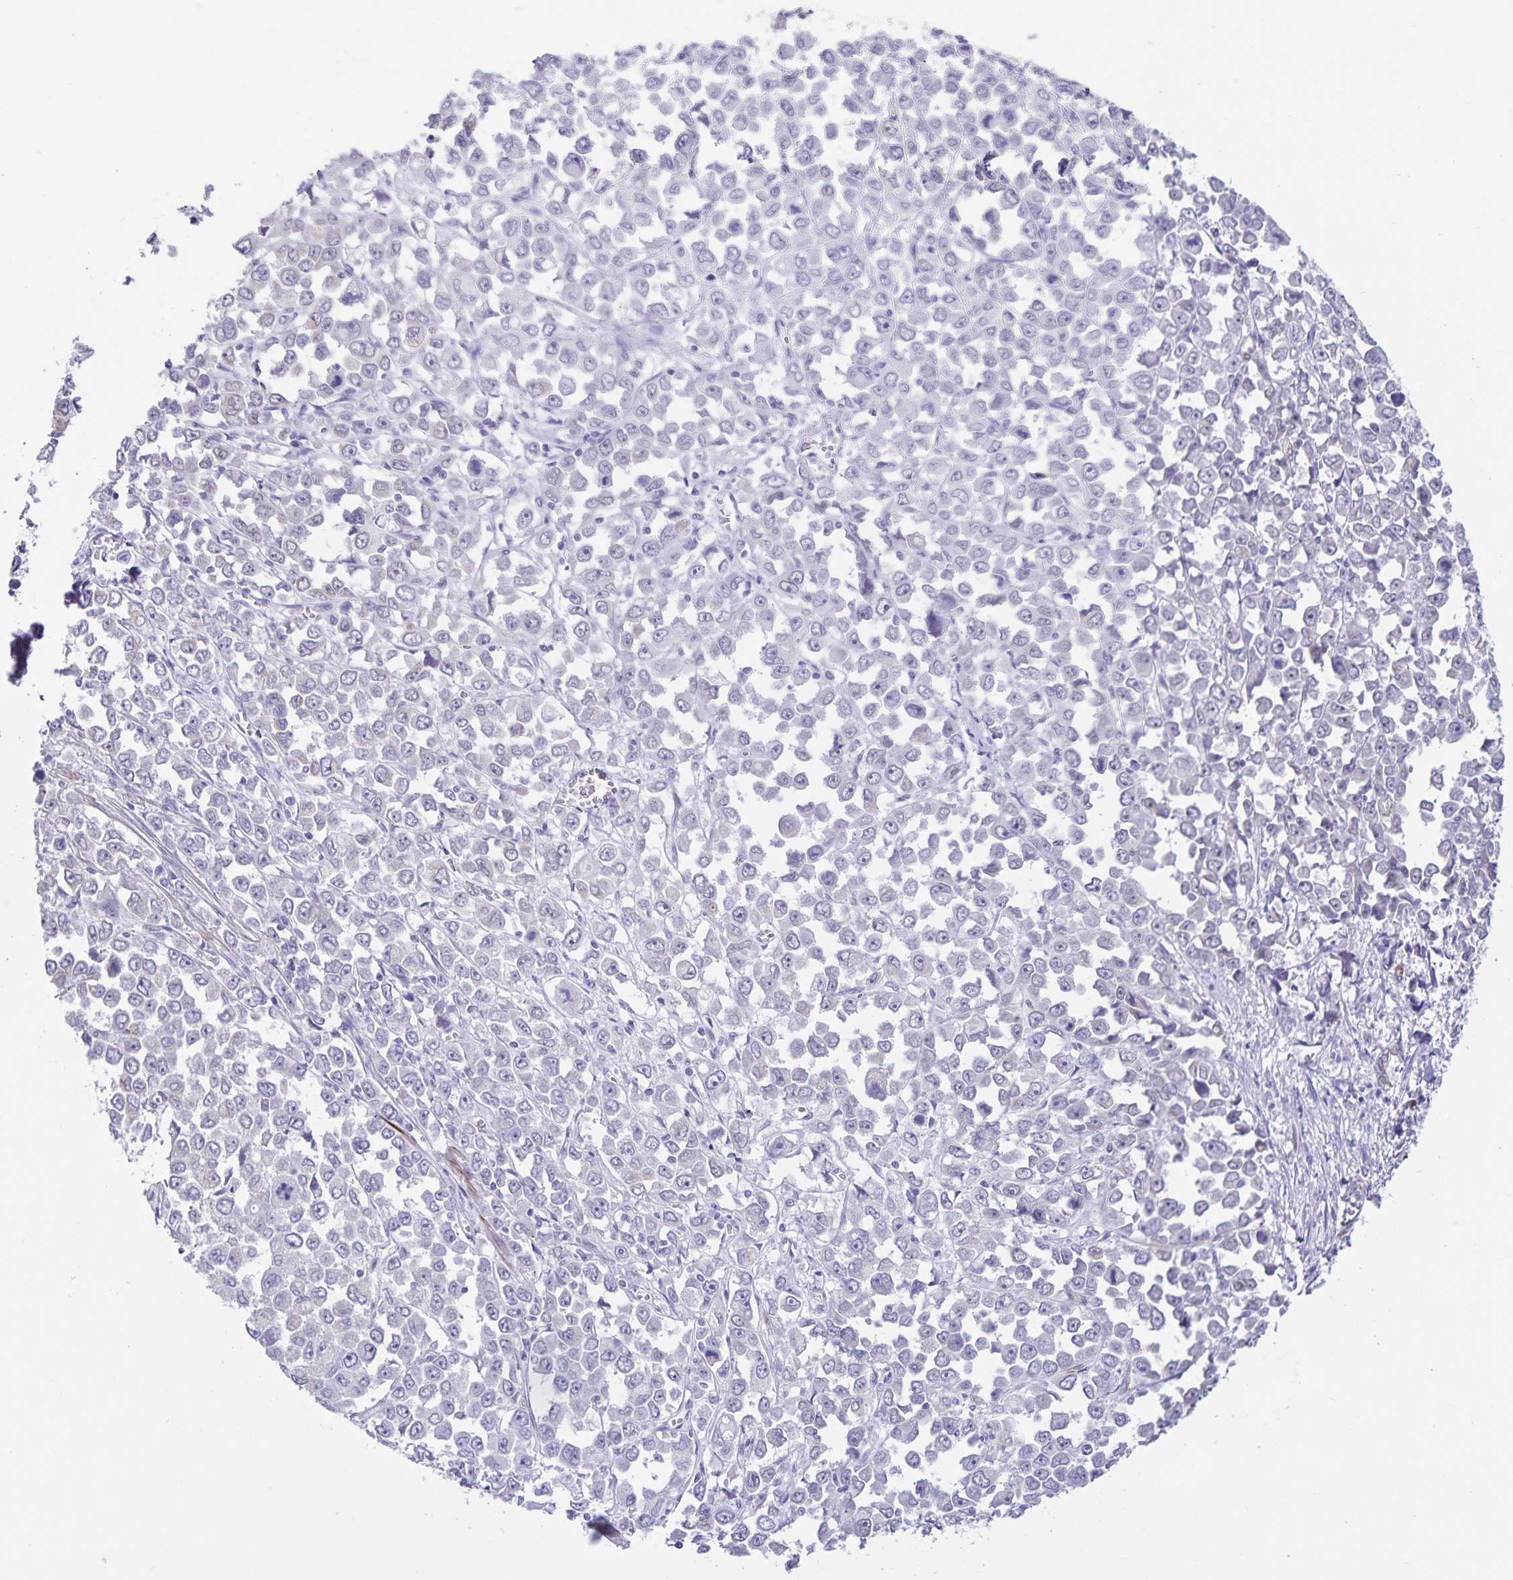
{"staining": {"intensity": "negative", "quantity": "none", "location": "none"}, "tissue": "stomach cancer", "cell_type": "Tumor cells", "image_type": "cancer", "snomed": [{"axis": "morphology", "description": "Adenocarcinoma, NOS"}, {"axis": "topography", "description": "Stomach, upper"}], "caption": "High power microscopy image of an IHC histopathology image of stomach cancer, revealing no significant staining in tumor cells. Brightfield microscopy of immunohistochemistry (IHC) stained with DAB (3,3'-diaminobenzidine) (brown) and hematoxylin (blue), captured at high magnification.", "gene": "SYNM", "patient": {"sex": "male", "age": 70}}